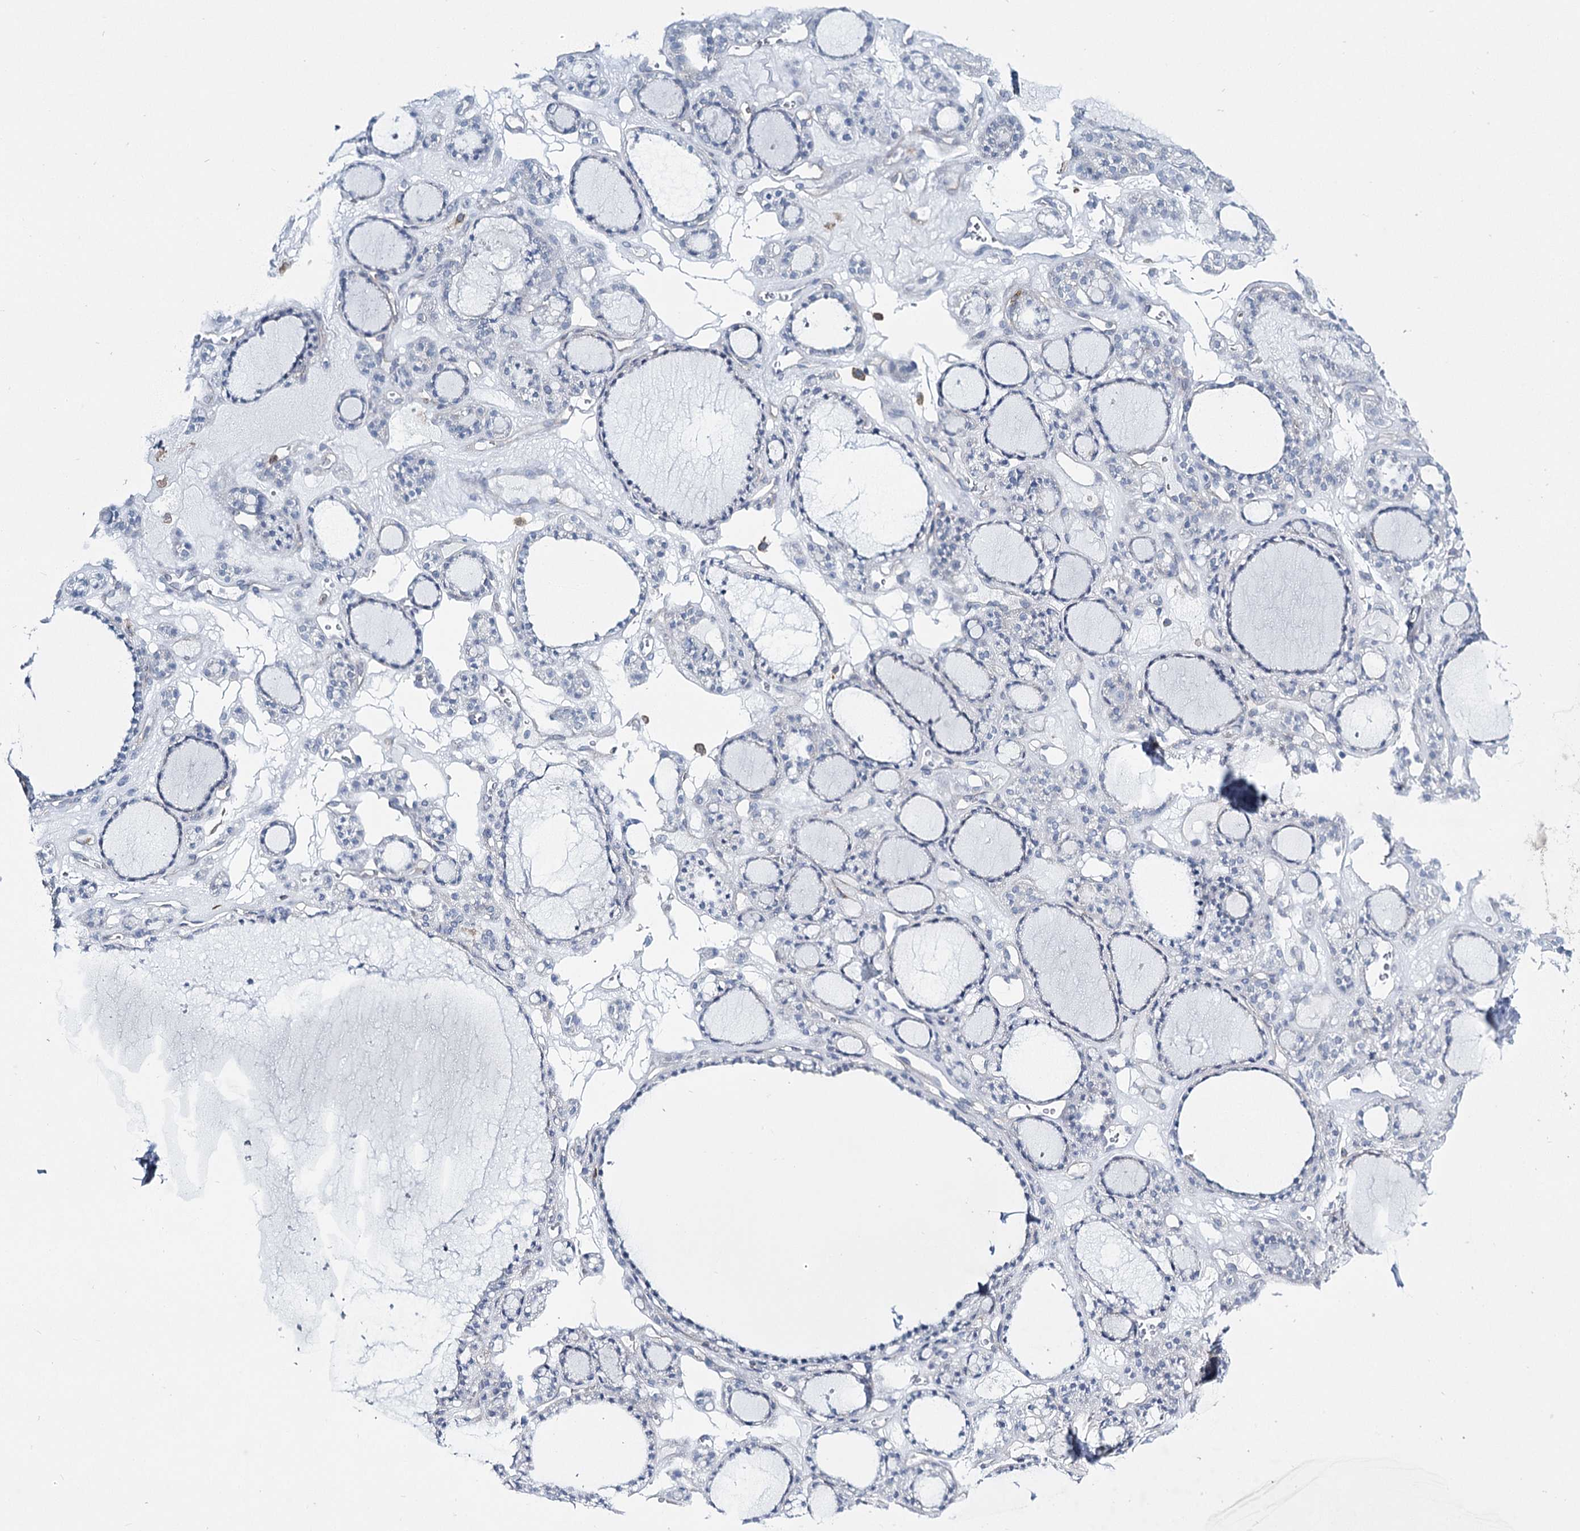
{"staining": {"intensity": "negative", "quantity": "none", "location": "none"}, "tissue": "thyroid gland", "cell_type": "Glandular cells", "image_type": "normal", "snomed": [{"axis": "morphology", "description": "Normal tissue, NOS"}, {"axis": "topography", "description": "Thyroid gland"}], "caption": "An immunohistochemistry (IHC) micrograph of benign thyroid gland is shown. There is no staining in glandular cells of thyroid gland. (DAB (3,3'-diaminobenzidine) IHC visualized using brightfield microscopy, high magnification).", "gene": "CCDC88A", "patient": {"sex": "female", "age": 28}}